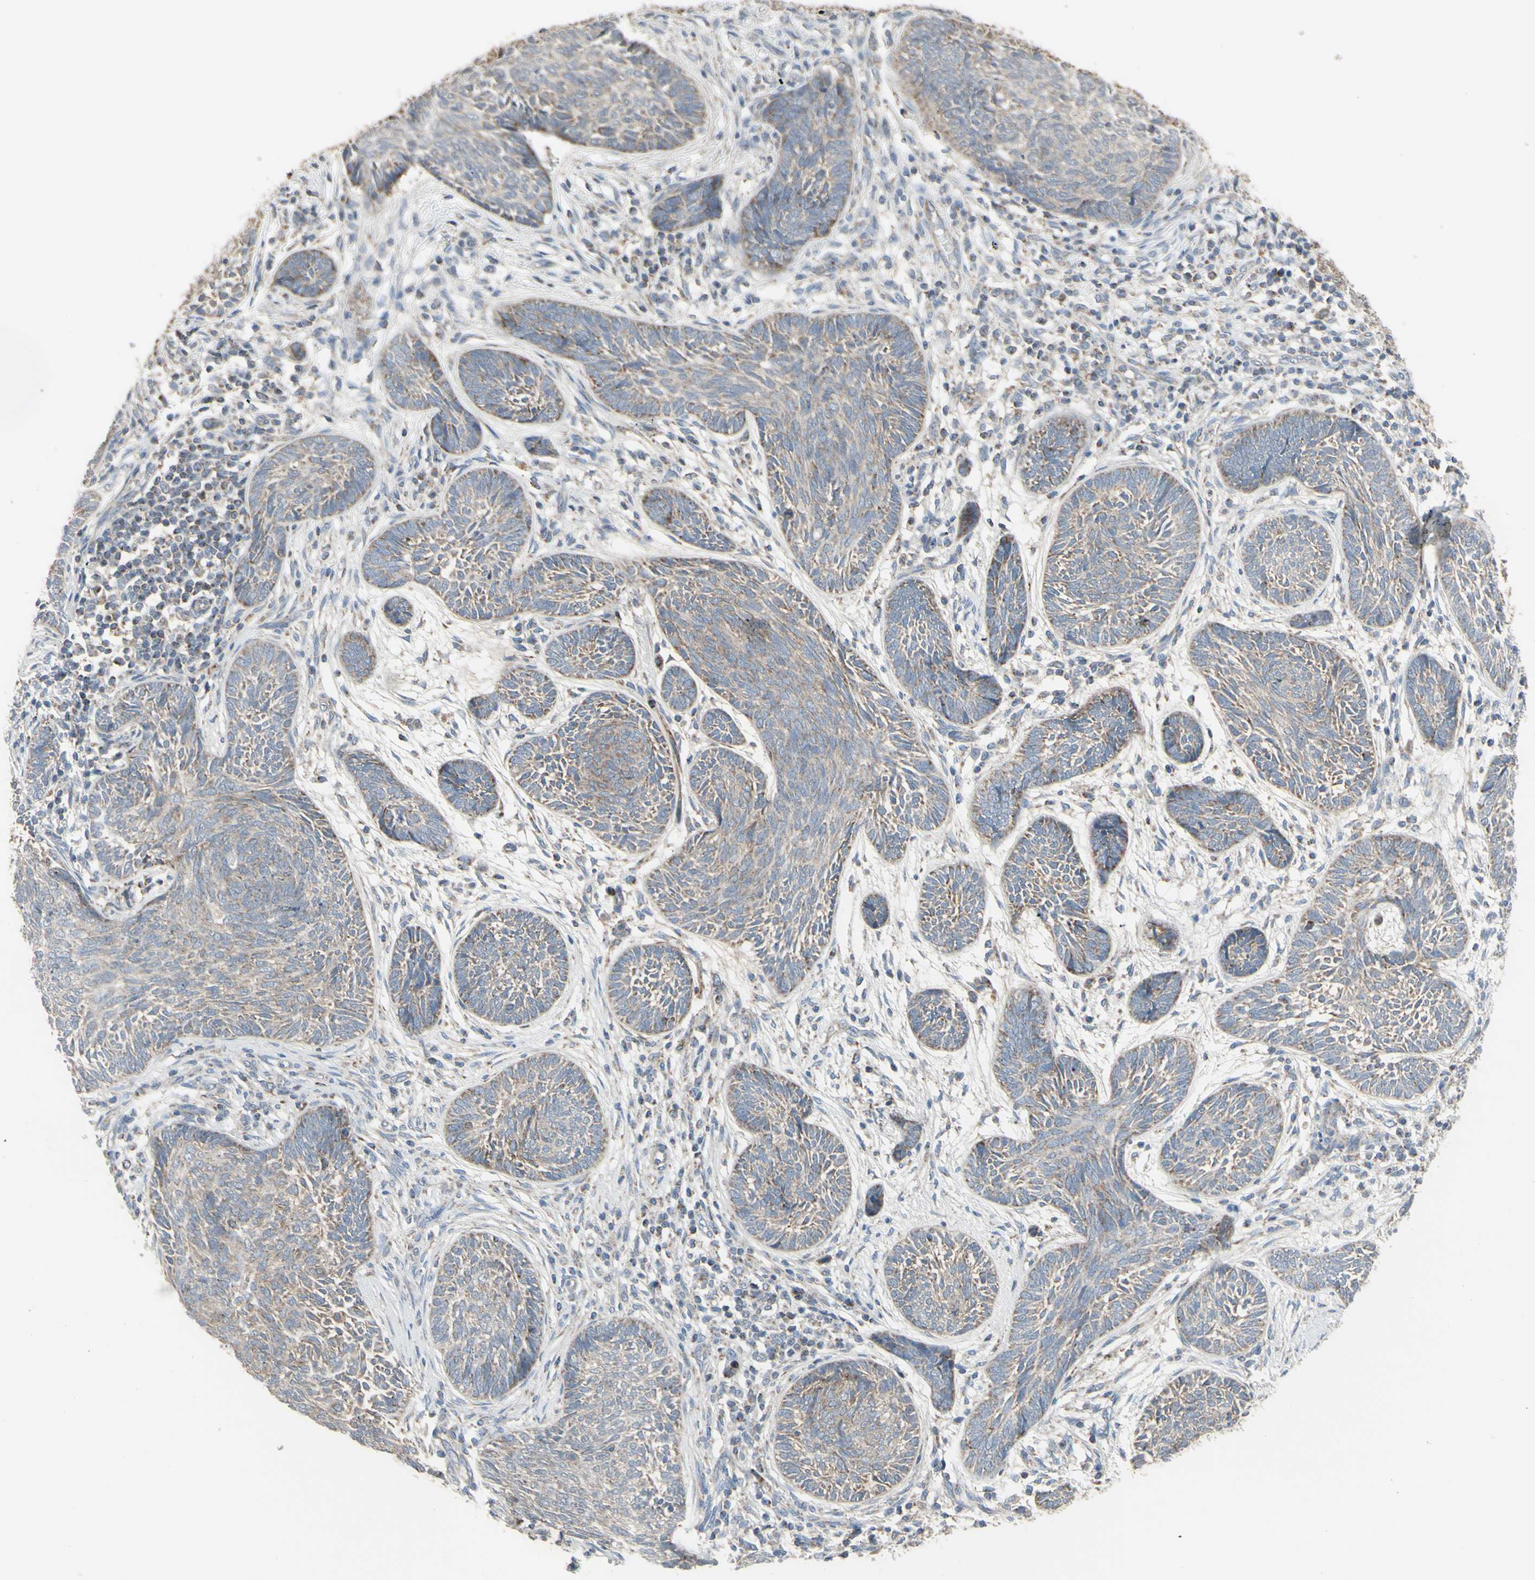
{"staining": {"intensity": "weak", "quantity": "25%-75%", "location": "cytoplasmic/membranous"}, "tissue": "skin cancer", "cell_type": "Tumor cells", "image_type": "cancer", "snomed": [{"axis": "morphology", "description": "Papilloma, NOS"}, {"axis": "morphology", "description": "Basal cell carcinoma"}, {"axis": "topography", "description": "Skin"}], "caption": "Skin cancer stained with a brown dye reveals weak cytoplasmic/membranous positive staining in about 25%-75% of tumor cells.", "gene": "FAM171B", "patient": {"sex": "male", "age": 87}}